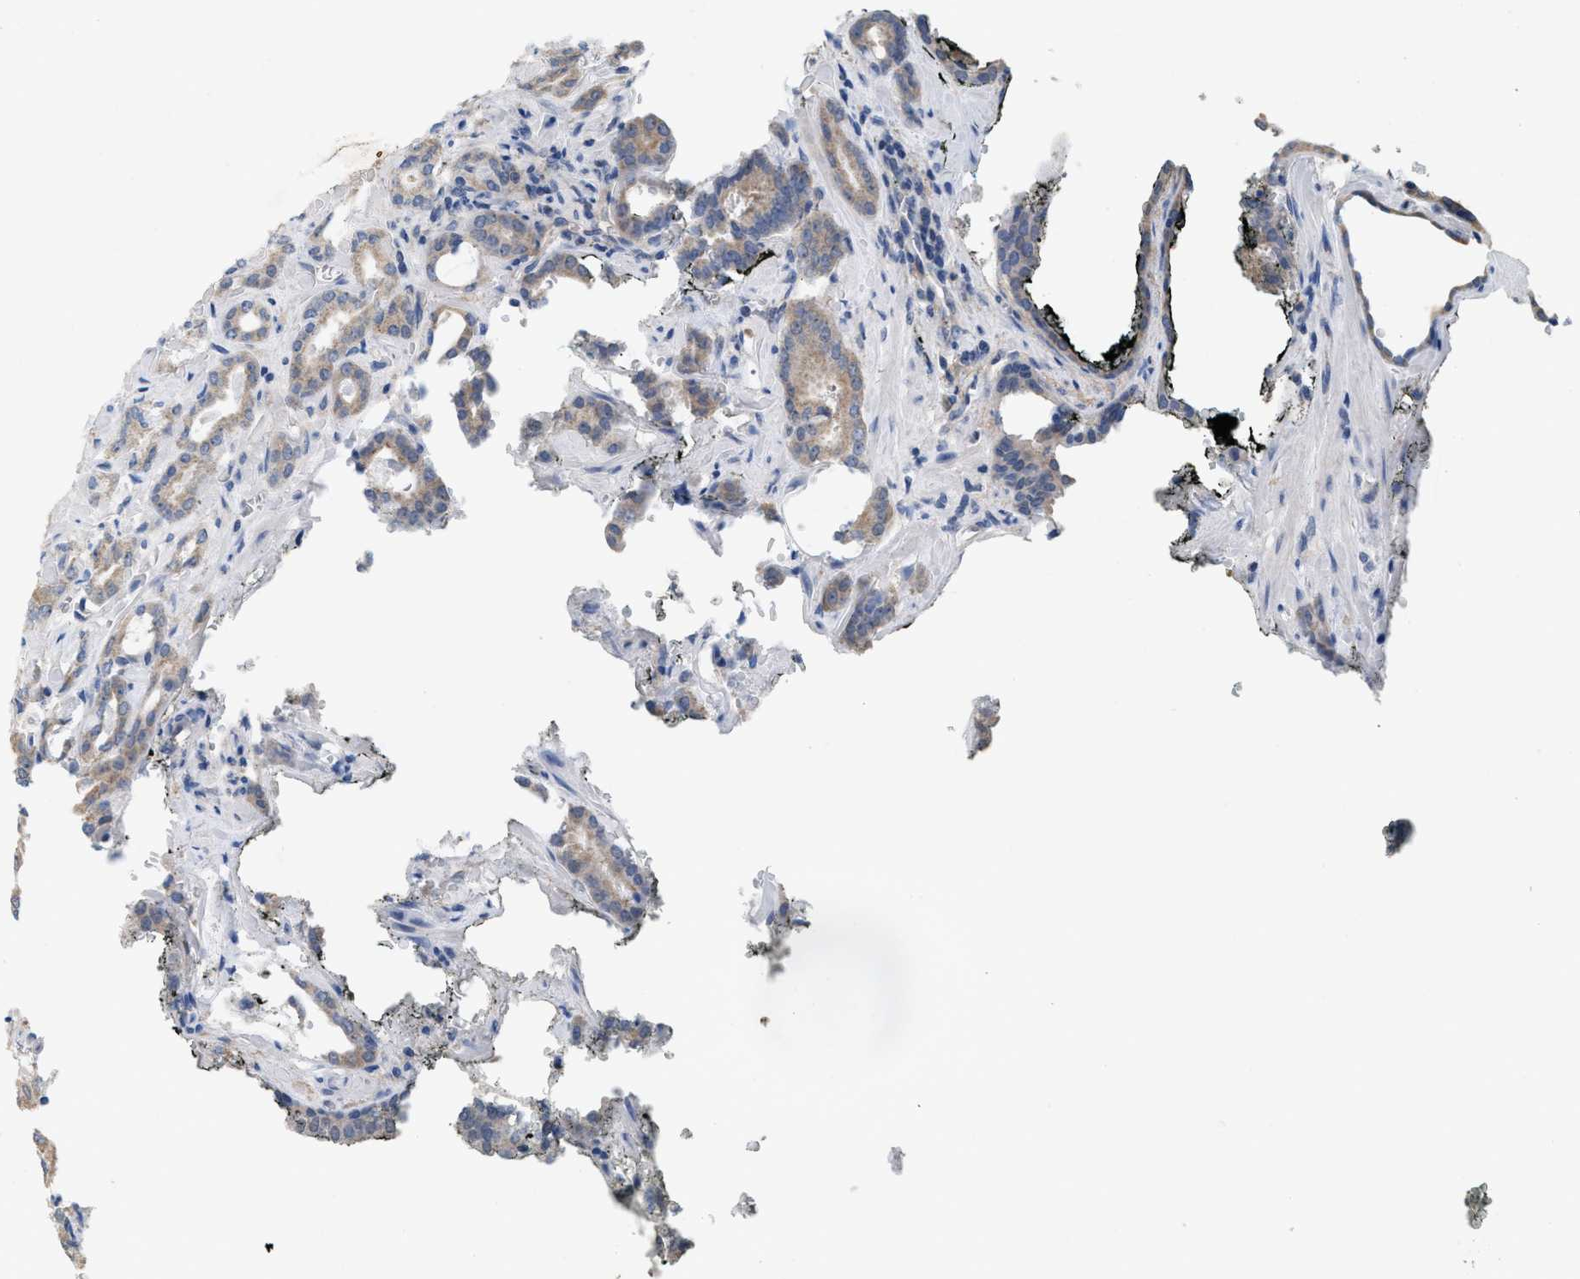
{"staining": {"intensity": "weak", "quantity": ">75%", "location": "cytoplasmic/membranous"}, "tissue": "prostate cancer", "cell_type": "Tumor cells", "image_type": "cancer", "snomed": [{"axis": "morphology", "description": "Adenocarcinoma, Low grade"}, {"axis": "topography", "description": "Prostate"}], "caption": "Protein positivity by immunohistochemistry demonstrates weak cytoplasmic/membranous positivity in about >75% of tumor cells in prostate low-grade adenocarcinoma.", "gene": "UBAP2", "patient": {"sex": "male", "age": 53}}